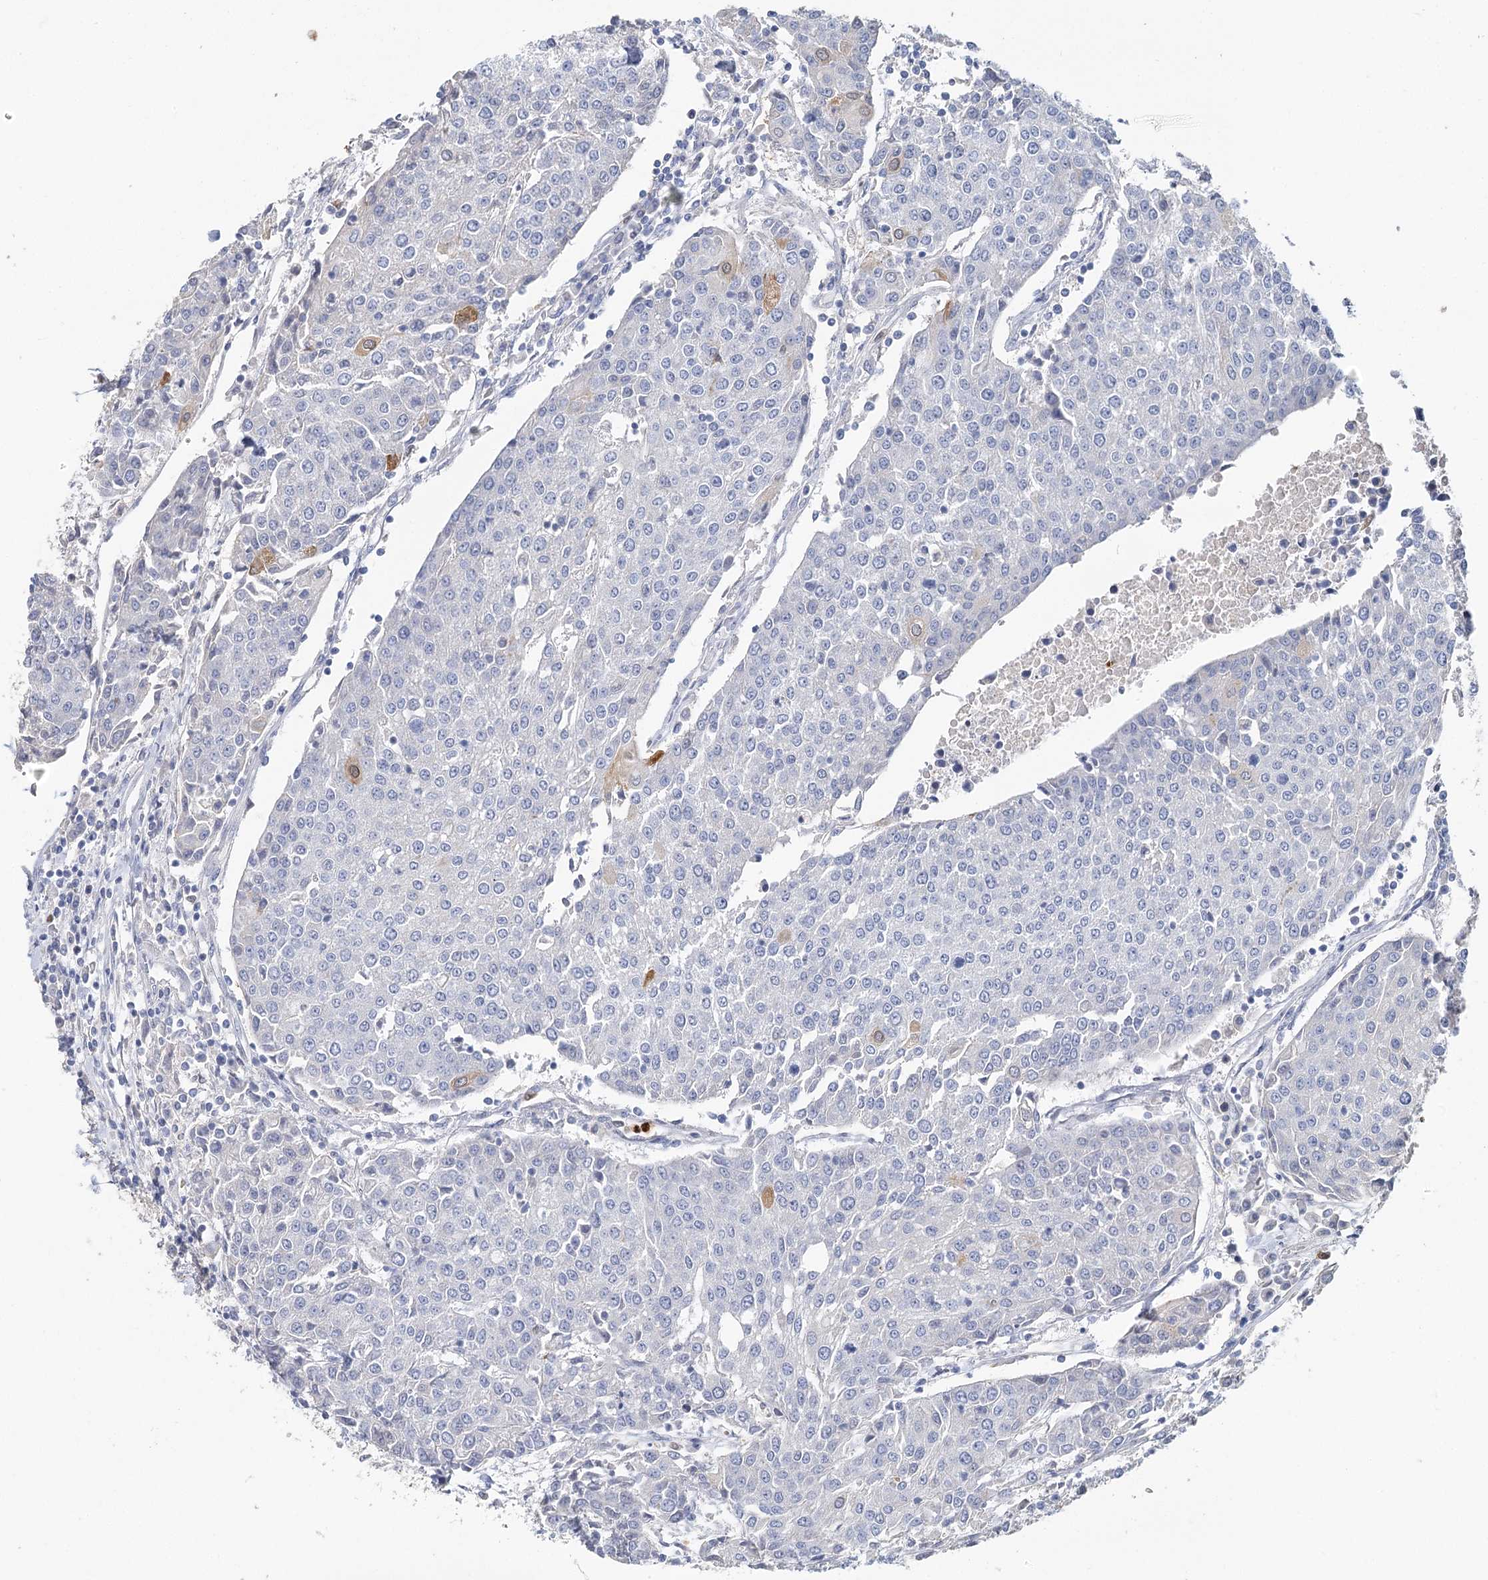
{"staining": {"intensity": "negative", "quantity": "none", "location": "none"}, "tissue": "urothelial cancer", "cell_type": "Tumor cells", "image_type": "cancer", "snomed": [{"axis": "morphology", "description": "Urothelial carcinoma, High grade"}, {"axis": "topography", "description": "Urinary bladder"}], "caption": "Tumor cells are negative for brown protein staining in high-grade urothelial carcinoma.", "gene": "EPB41L5", "patient": {"sex": "female", "age": 85}}